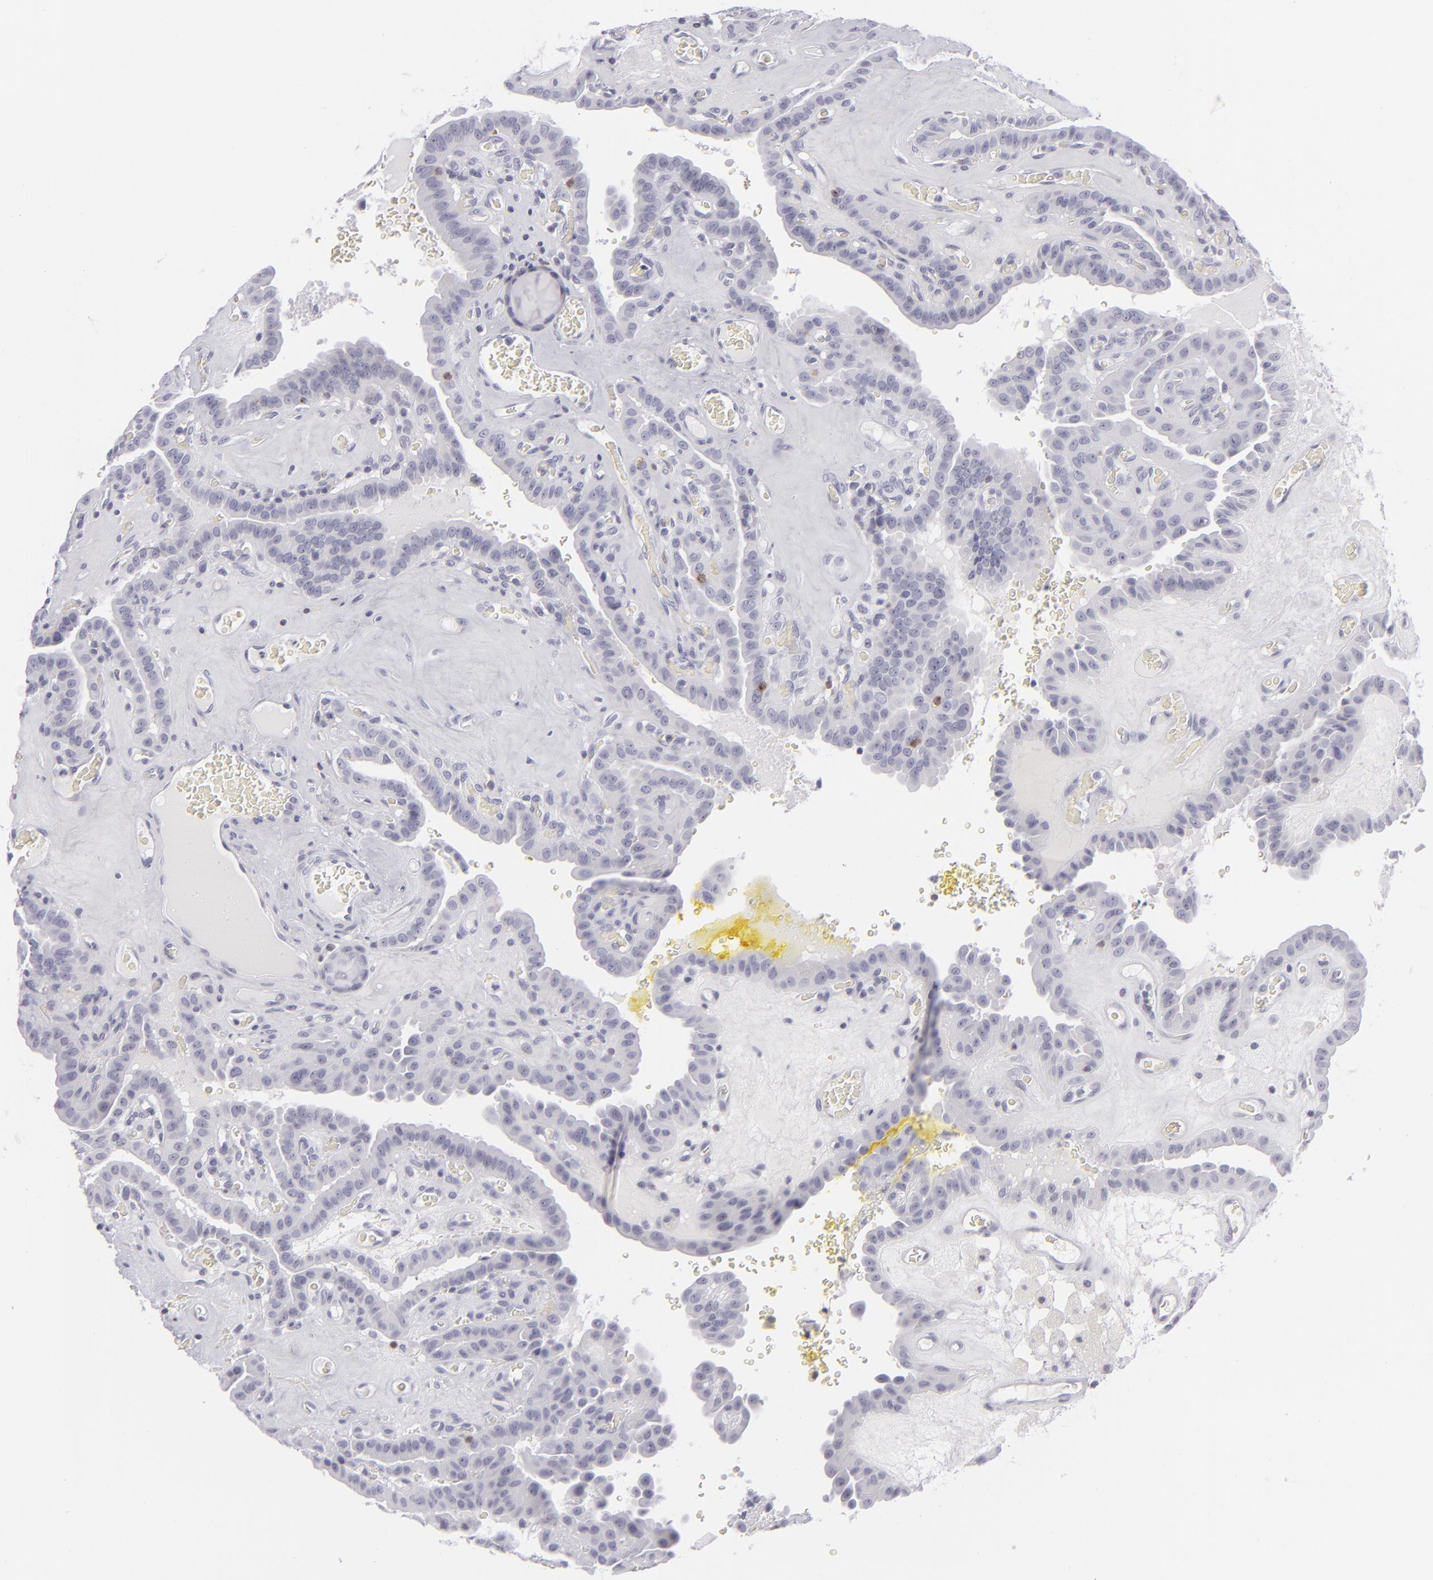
{"staining": {"intensity": "negative", "quantity": "none", "location": "none"}, "tissue": "thyroid cancer", "cell_type": "Tumor cells", "image_type": "cancer", "snomed": [{"axis": "morphology", "description": "Papillary adenocarcinoma, NOS"}, {"axis": "topography", "description": "Thyroid gland"}], "caption": "Thyroid cancer (papillary adenocarcinoma) was stained to show a protein in brown. There is no significant positivity in tumor cells.", "gene": "CD7", "patient": {"sex": "male", "age": 87}}